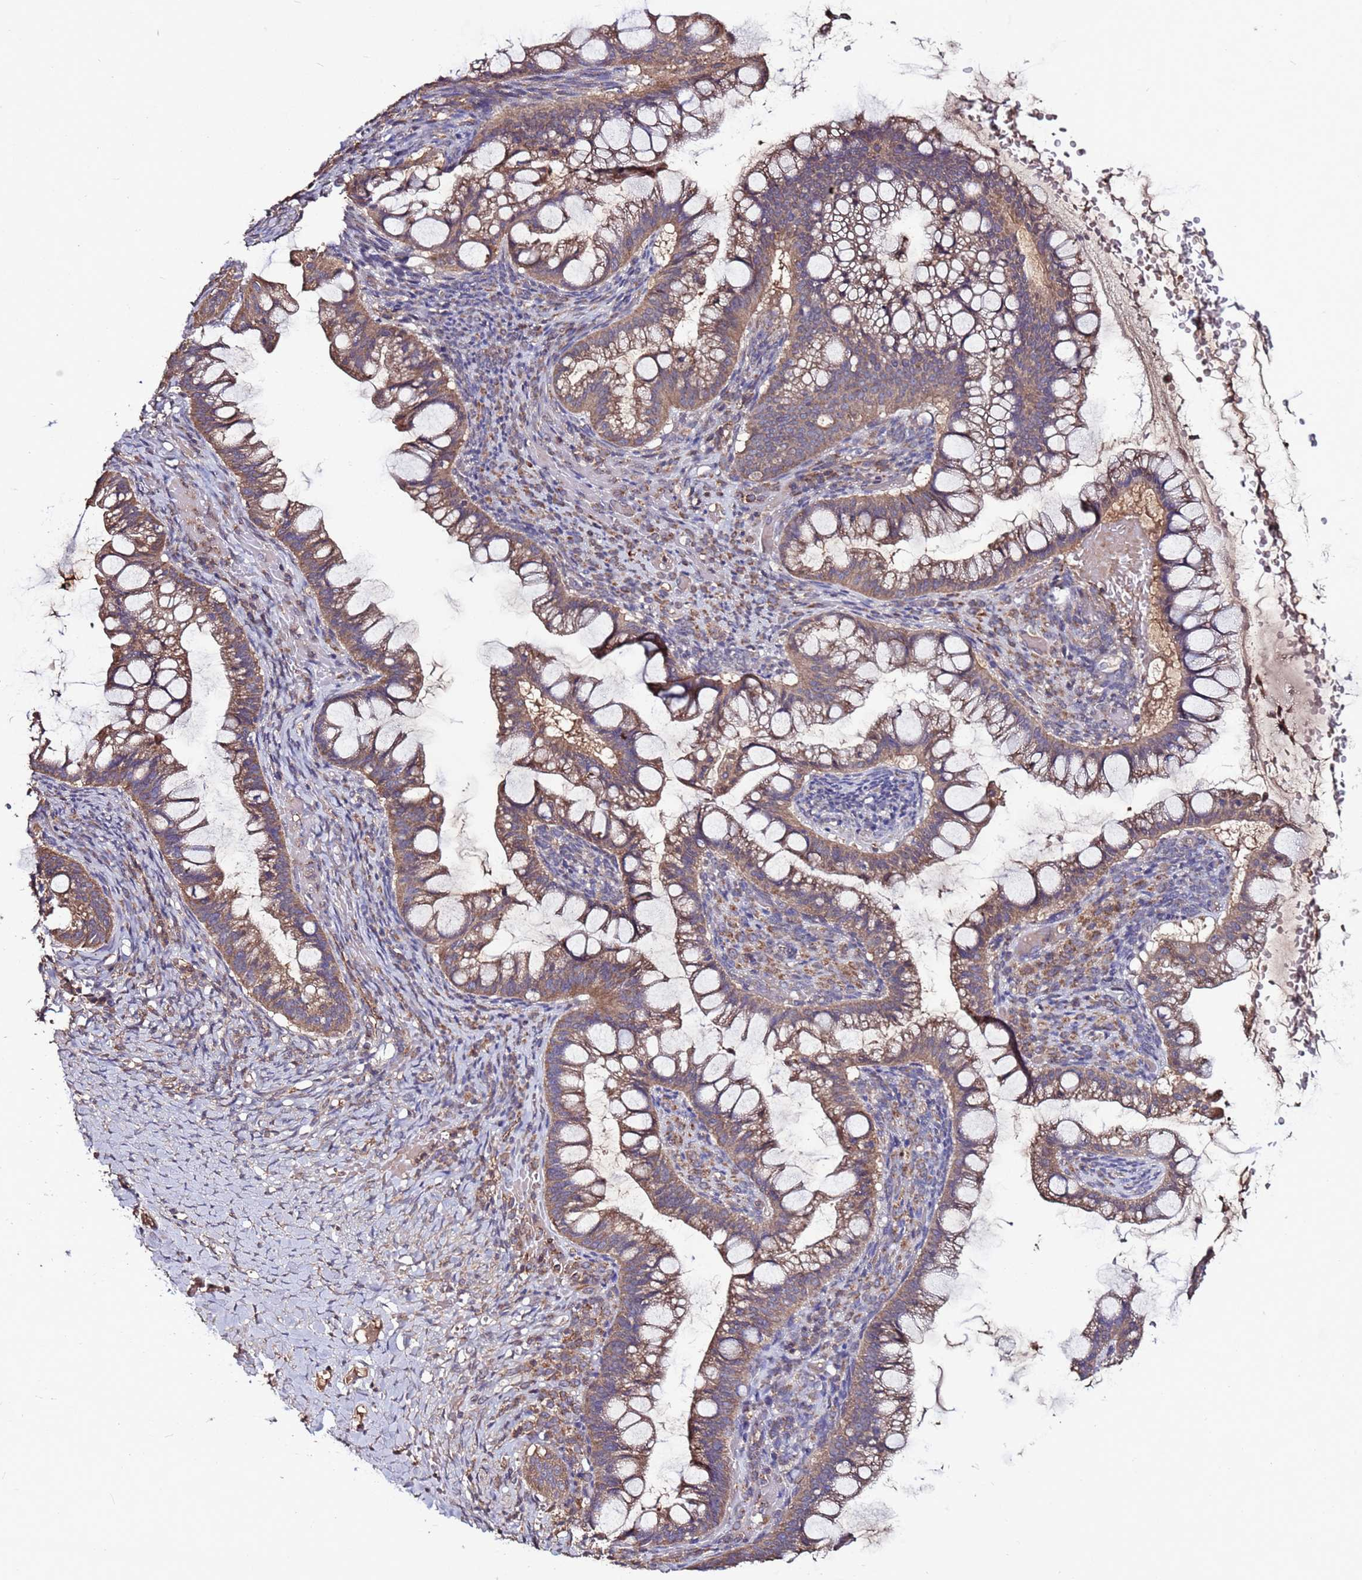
{"staining": {"intensity": "moderate", "quantity": ">75%", "location": "cytoplasmic/membranous"}, "tissue": "ovarian cancer", "cell_type": "Tumor cells", "image_type": "cancer", "snomed": [{"axis": "morphology", "description": "Cystadenocarcinoma, mucinous, NOS"}, {"axis": "topography", "description": "Ovary"}], "caption": "This histopathology image reveals ovarian cancer (mucinous cystadenocarcinoma) stained with immunohistochemistry (IHC) to label a protein in brown. The cytoplasmic/membranous of tumor cells show moderate positivity for the protein. Nuclei are counter-stained blue.", "gene": "RPS15A", "patient": {"sex": "female", "age": 73}}